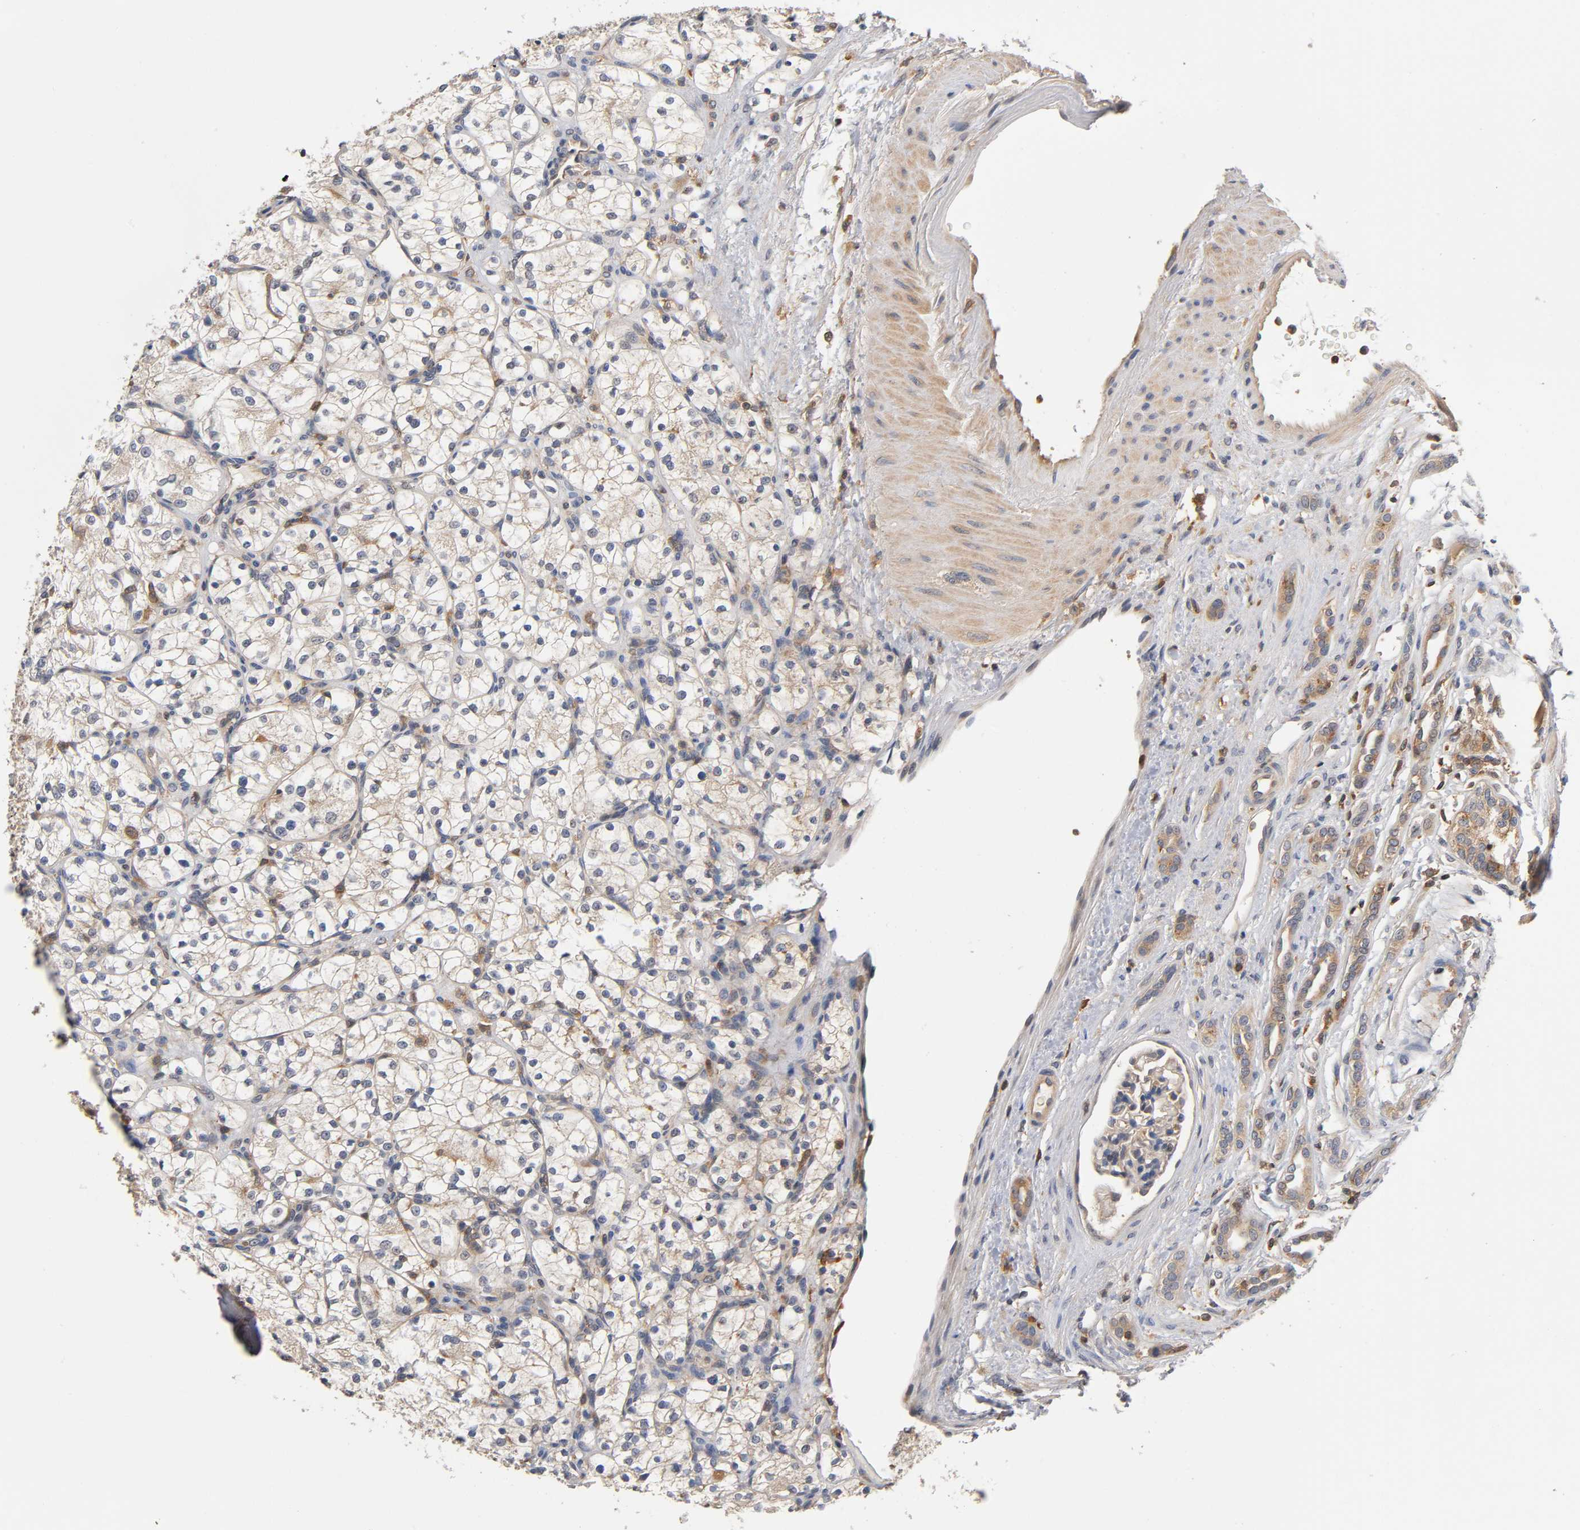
{"staining": {"intensity": "moderate", "quantity": "25%-75%", "location": "cytoplasmic/membranous"}, "tissue": "renal cancer", "cell_type": "Tumor cells", "image_type": "cancer", "snomed": [{"axis": "morphology", "description": "Adenocarcinoma, NOS"}, {"axis": "topography", "description": "Kidney"}], "caption": "Moderate cytoplasmic/membranous protein positivity is present in approximately 25%-75% of tumor cells in renal cancer.", "gene": "ACTR2", "patient": {"sex": "female", "age": 60}}